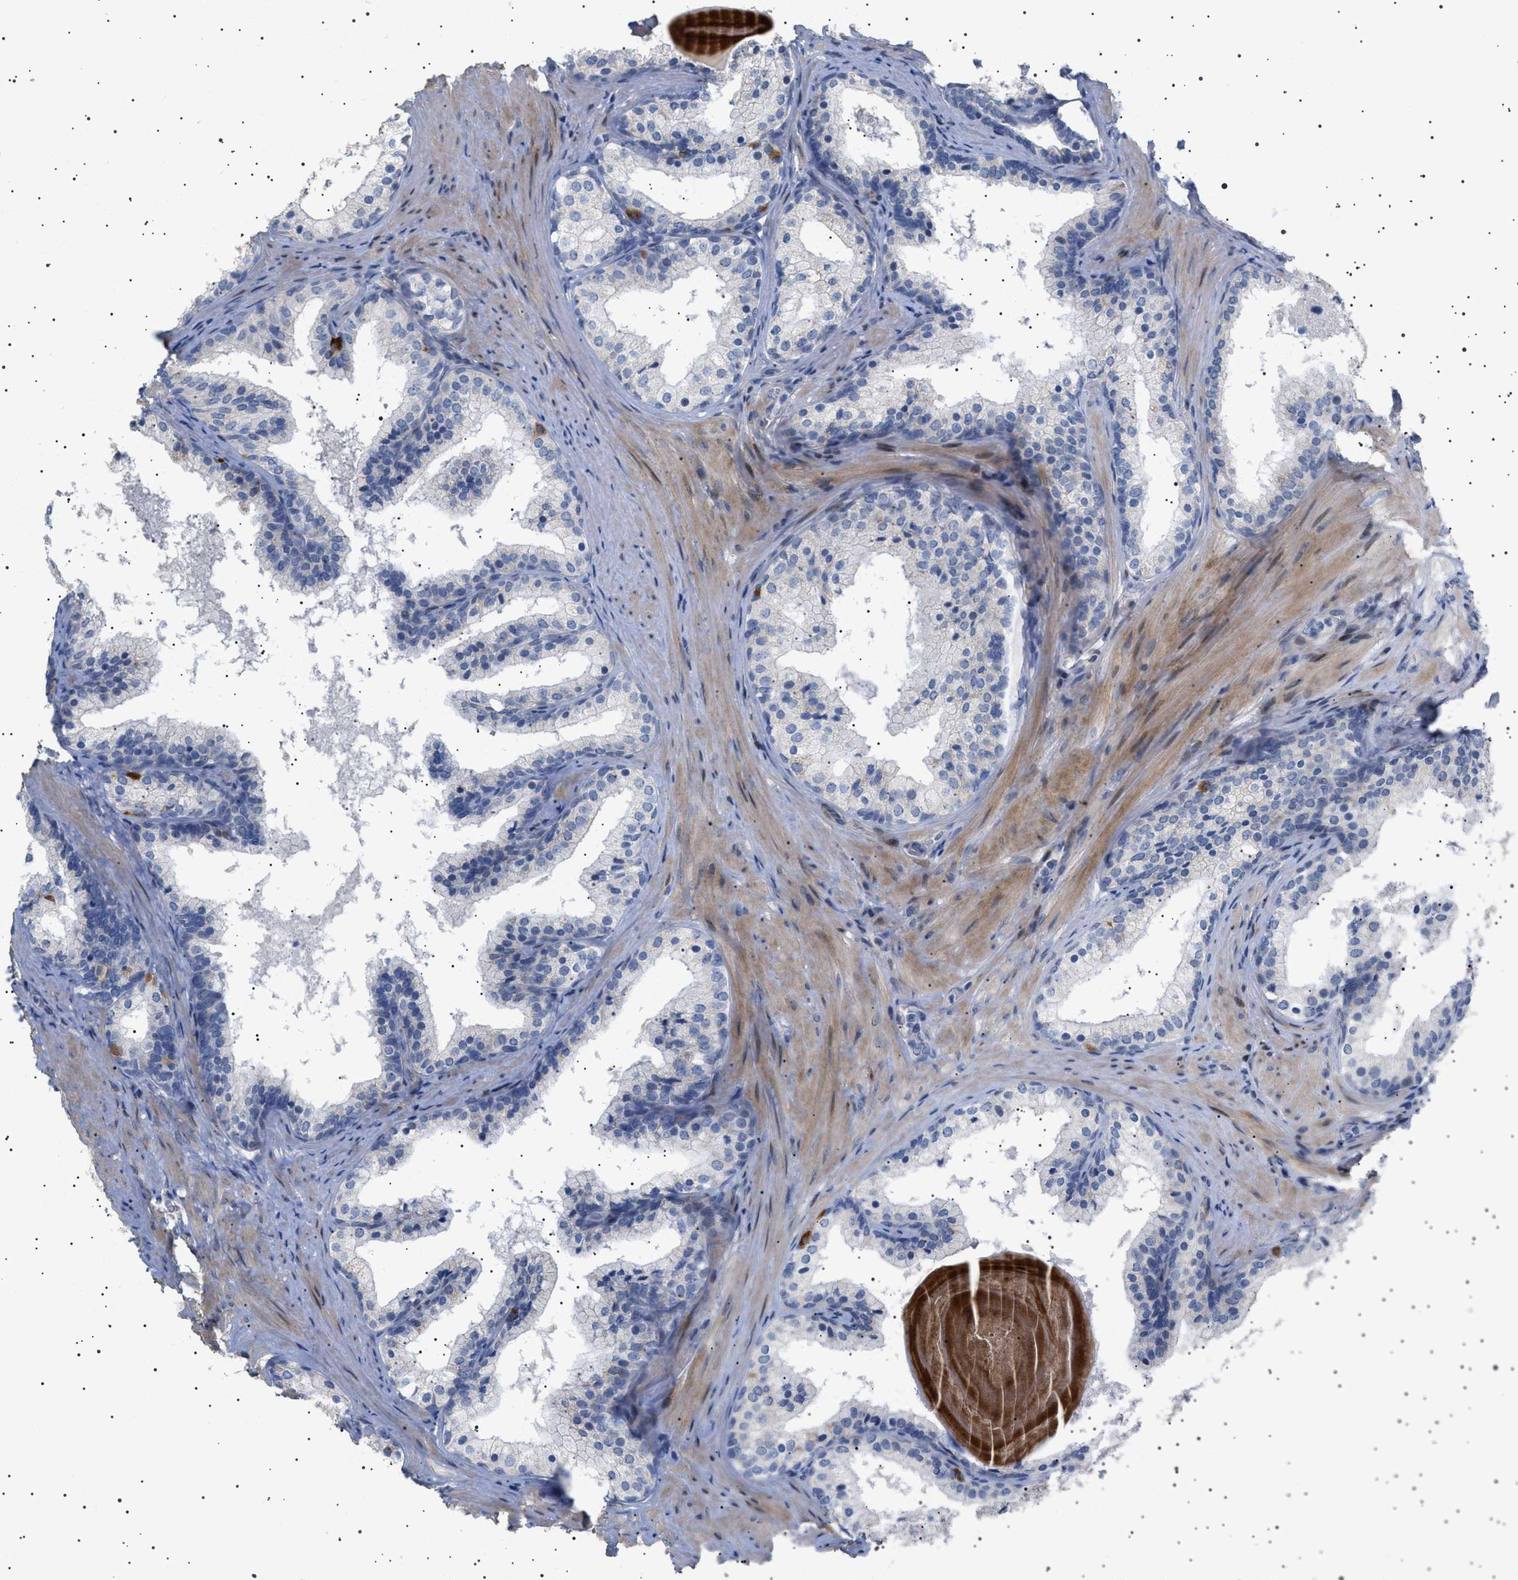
{"staining": {"intensity": "negative", "quantity": "none", "location": "none"}, "tissue": "prostate cancer", "cell_type": "Tumor cells", "image_type": "cancer", "snomed": [{"axis": "morphology", "description": "Adenocarcinoma, Low grade"}, {"axis": "topography", "description": "Prostate"}], "caption": "Histopathology image shows no significant protein staining in tumor cells of adenocarcinoma (low-grade) (prostate).", "gene": "HTR1A", "patient": {"sex": "male", "age": 69}}